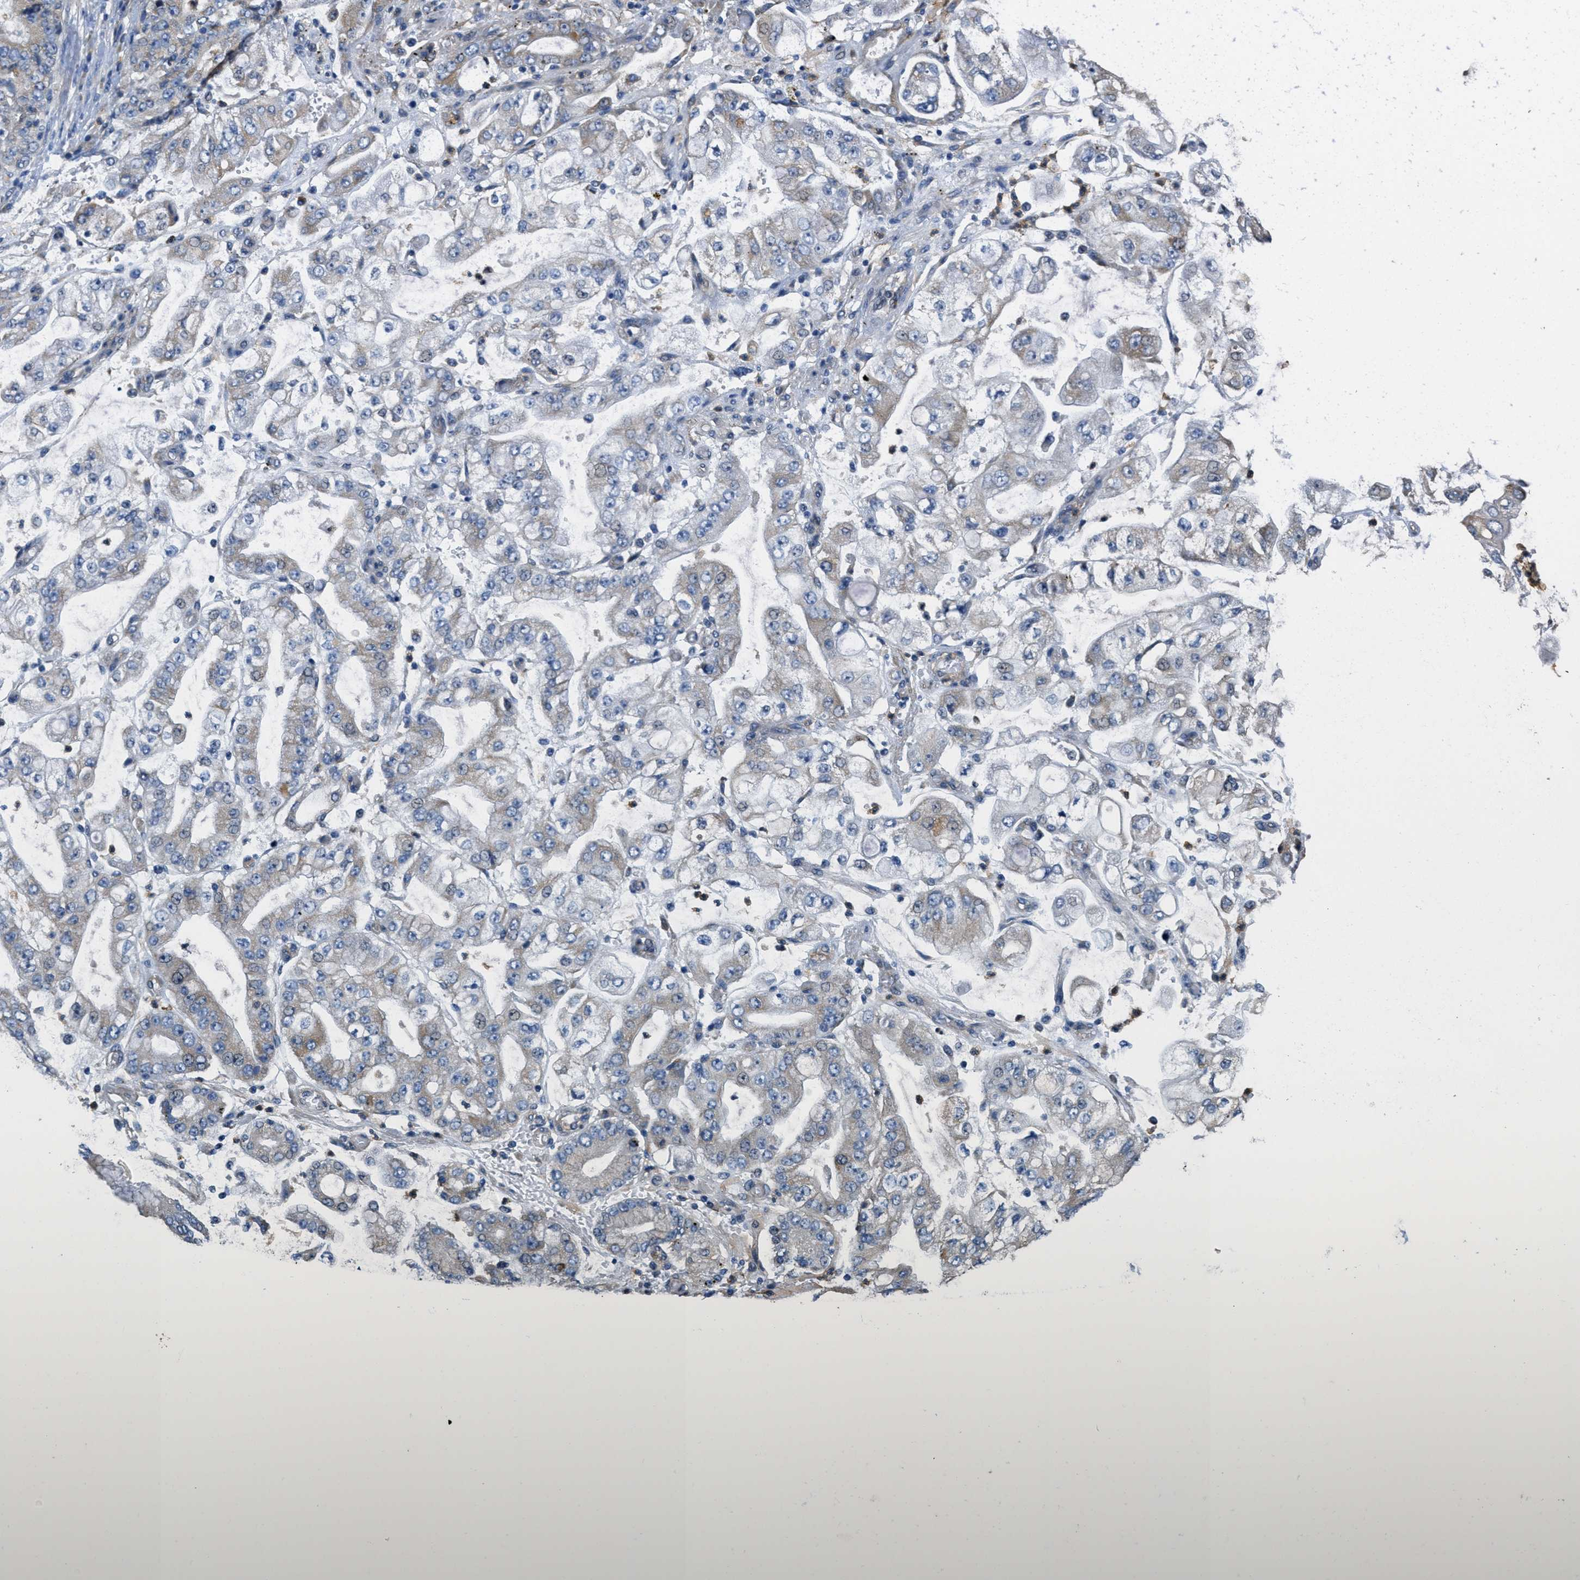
{"staining": {"intensity": "weak", "quantity": "<25%", "location": "cytoplasmic/membranous"}, "tissue": "stomach cancer", "cell_type": "Tumor cells", "image_type": "cancer", "snomed": [{"axis": "morphology", "description": "Adenocarcinoma, NOS"}, {"axis": "topography", "description": "Stomach"}], "caption": "An image of stomach adenocarcinoma stained for a protein shows no brown staining in tumor cells. The staining is performed using DAB (3,3'-diaminobenzidine) brown chromogen with nuclei counter-stained in using hematoxylin.", "gene": "TOMM70", "patient": {"sex": "male", "age": 76}}